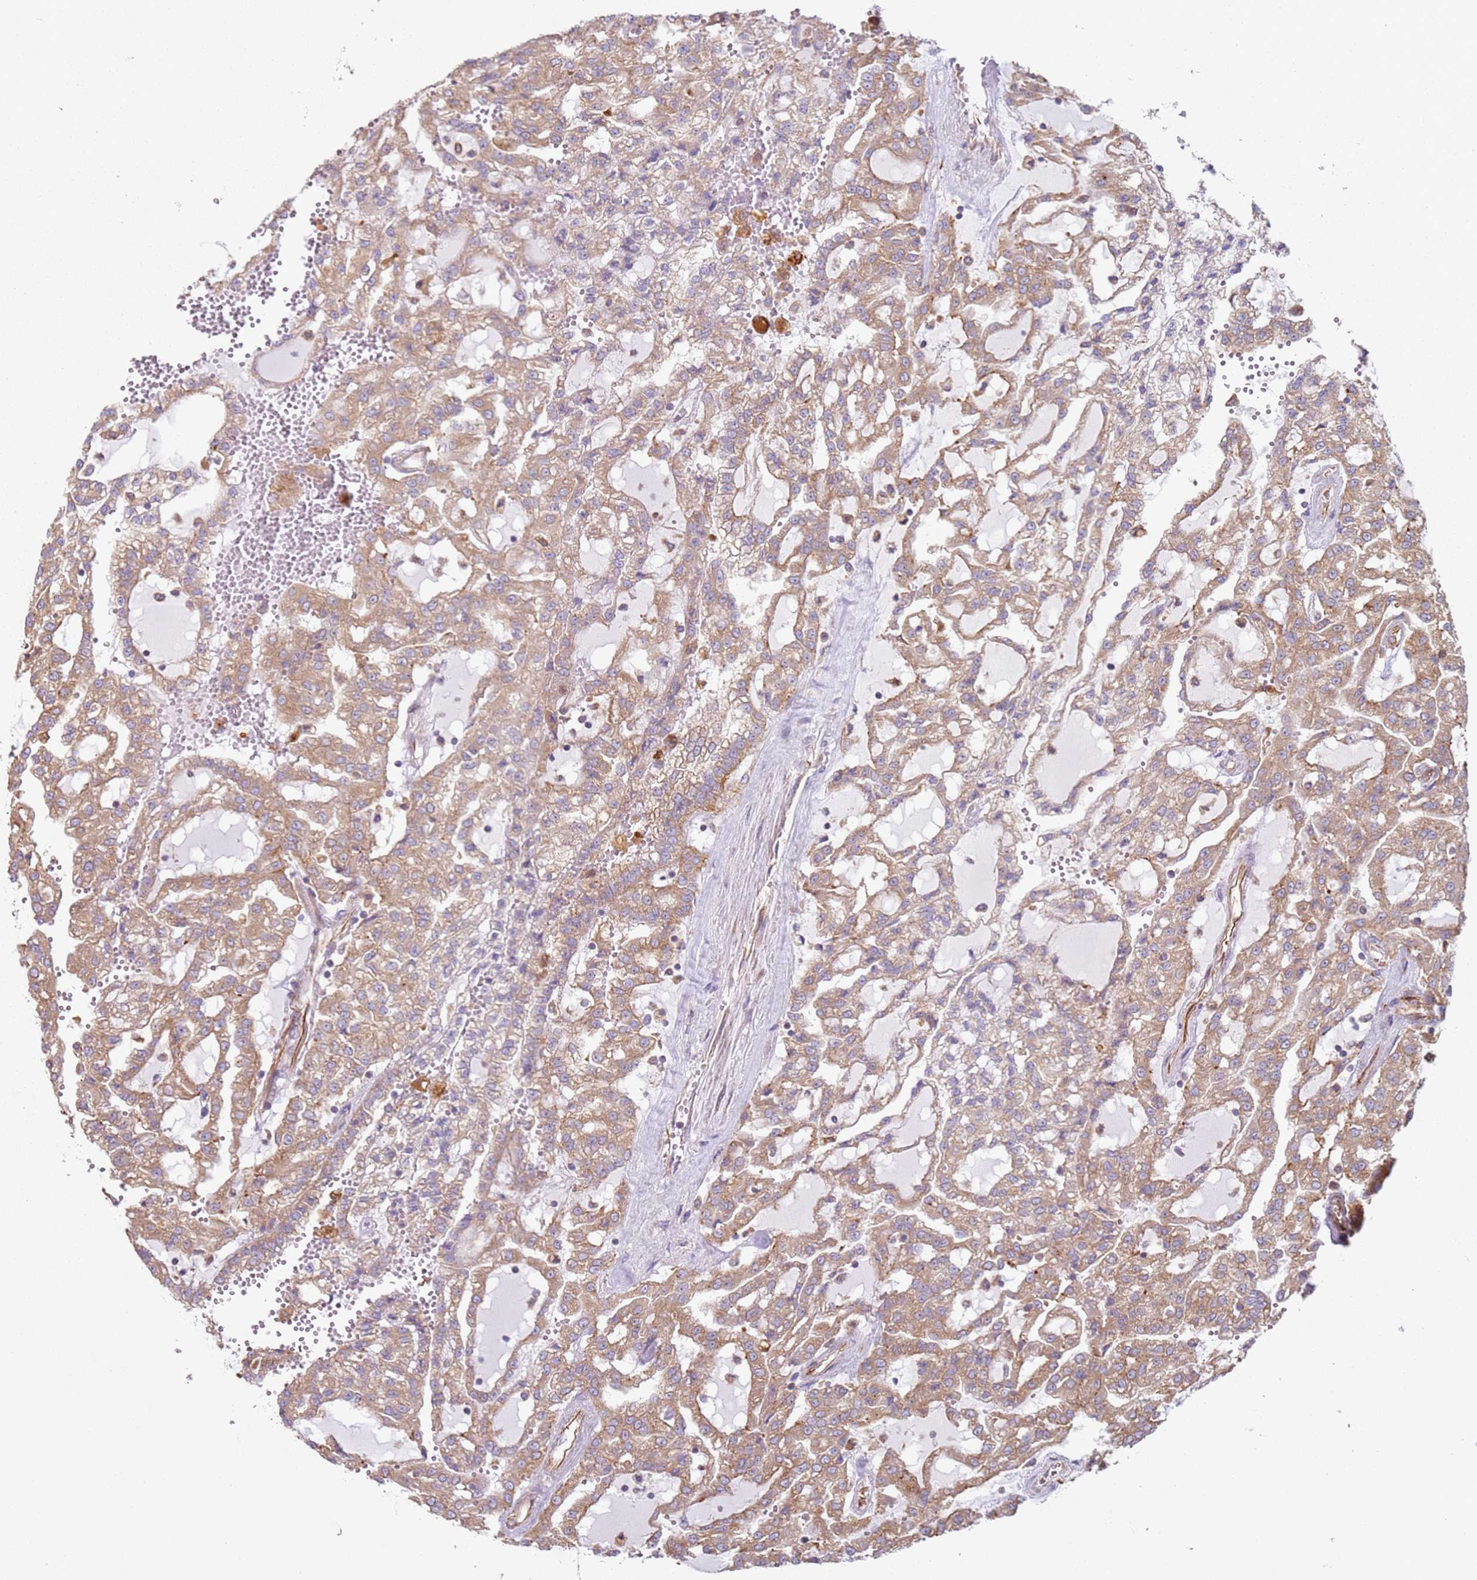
{"staining": {"intensity": "moderate", "quantity": ">75%", "location": "cytoplasmic/membranous"}, "tissue": "renal cancer", "cell_type": "Tumor cells", "image_type": "cancer", "snomed": [{"axis": "morphology", "description": "Adenocarcinoma, NOS"}, {"axis": "topography", "description": "Kidney"}], "caption": "Protein expression analysis of human renal adenocarcinoma reveals moderate cytoplasmic/membranous positivity in about >75% of tumor cells.", "gene": "SNAPIN", "patient": {"sex": "male", "age": 63}}